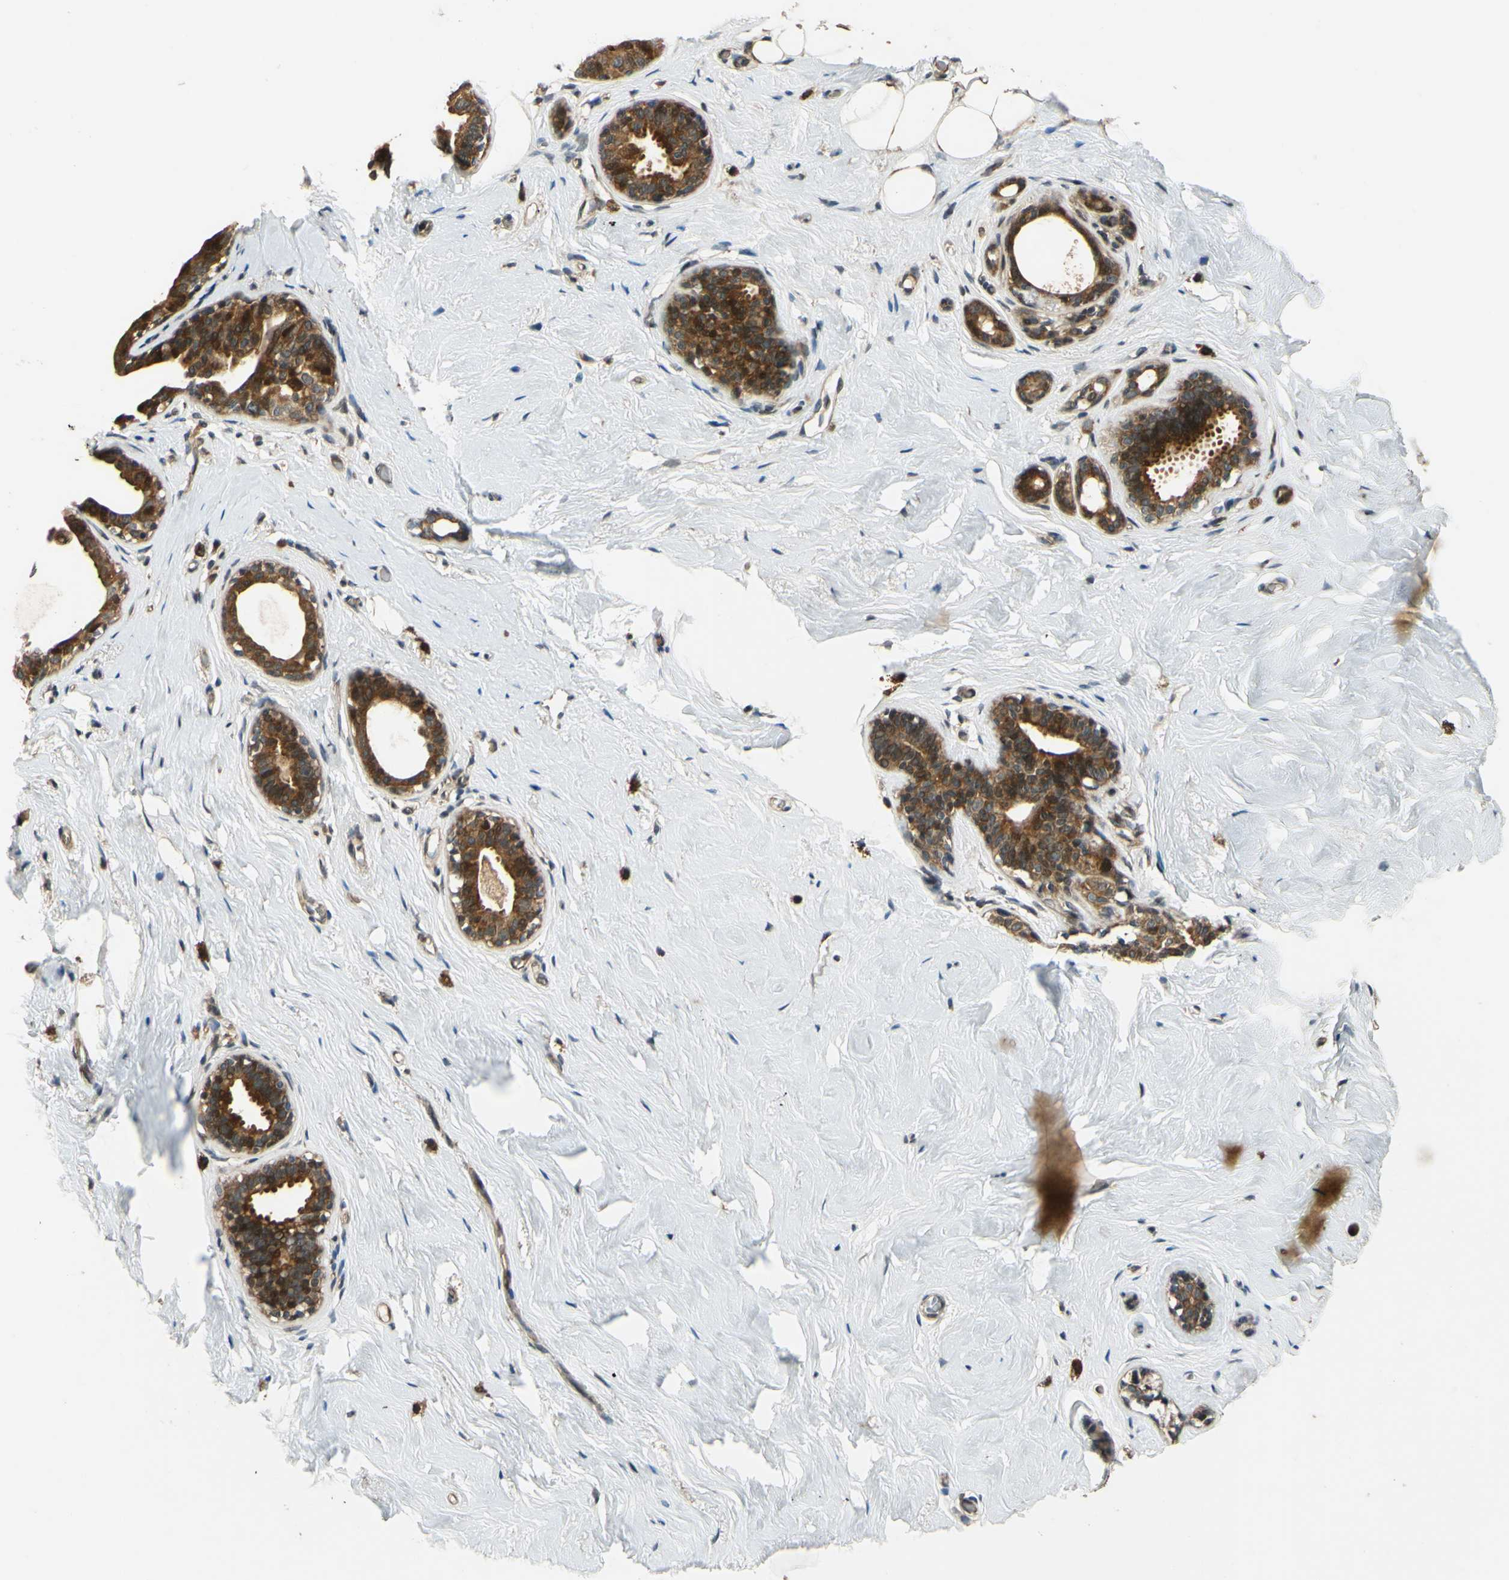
{"staining": {"intensity": "weak", "quantity": "25%-75%", "location": "cytoplasmic/membranous,nuclear"}, "tissue": "breast", "cell_type": "Adipocytes", "image_type": "normal", "snomed": [{"axis": "morphology", "description": "Normal tissue, NOS"}, {"axis": "topography", "description": "Breast"}], "caption": "Protein expression by IHC demonstrates weak cytoplasmic/membranous,nuclear expression in about 25%-75% of adipocytes in unremarkable breast.", "gene": "ABCC8", "patient": {"sex": "female", "age": 75}}